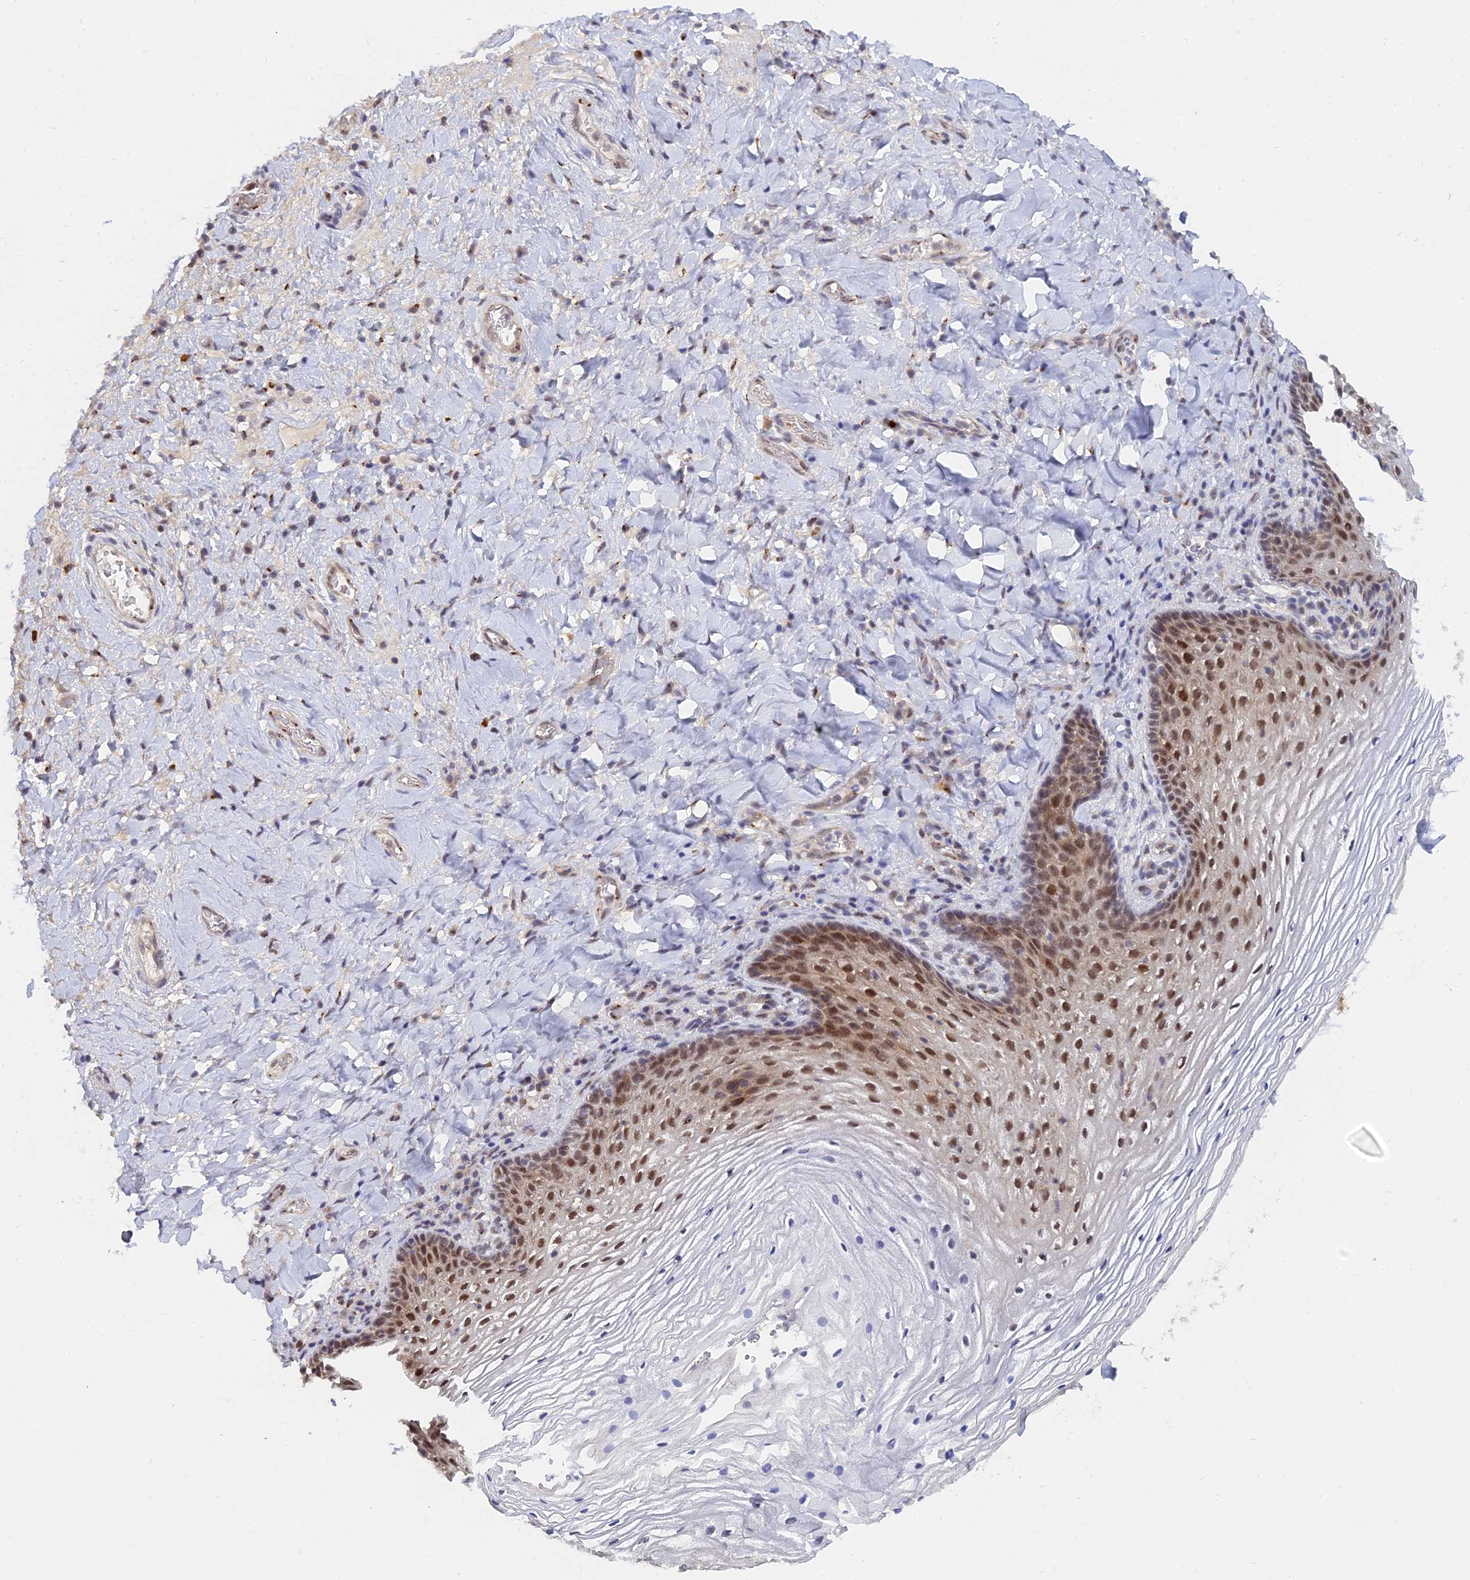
{"staining": {"intensity": "strong", "quantity": "25%-75%", "location": "nuclear"}, "tissue": "vagina", "cell_type": "Squamous epithelial cells", "image_type": "normal", "snomed": [{"axis": "morphology", "description": "Normal tissue, NOS"}, {"axis": "topography", "description": "Vagina"}], "caption": "Immunohistochemical staining of benign human vagina demonstrates high levels of strong nuclear expression in about 25%-75% of squamous epithelial cells. The staining was performed using DAB to visualize the protein expression in brown, while the nuclei were stained in blue with hematoxylin (Magnification: 20x).", "gene": "THOC3", "patient": {"sex": "female", "age": 60}}